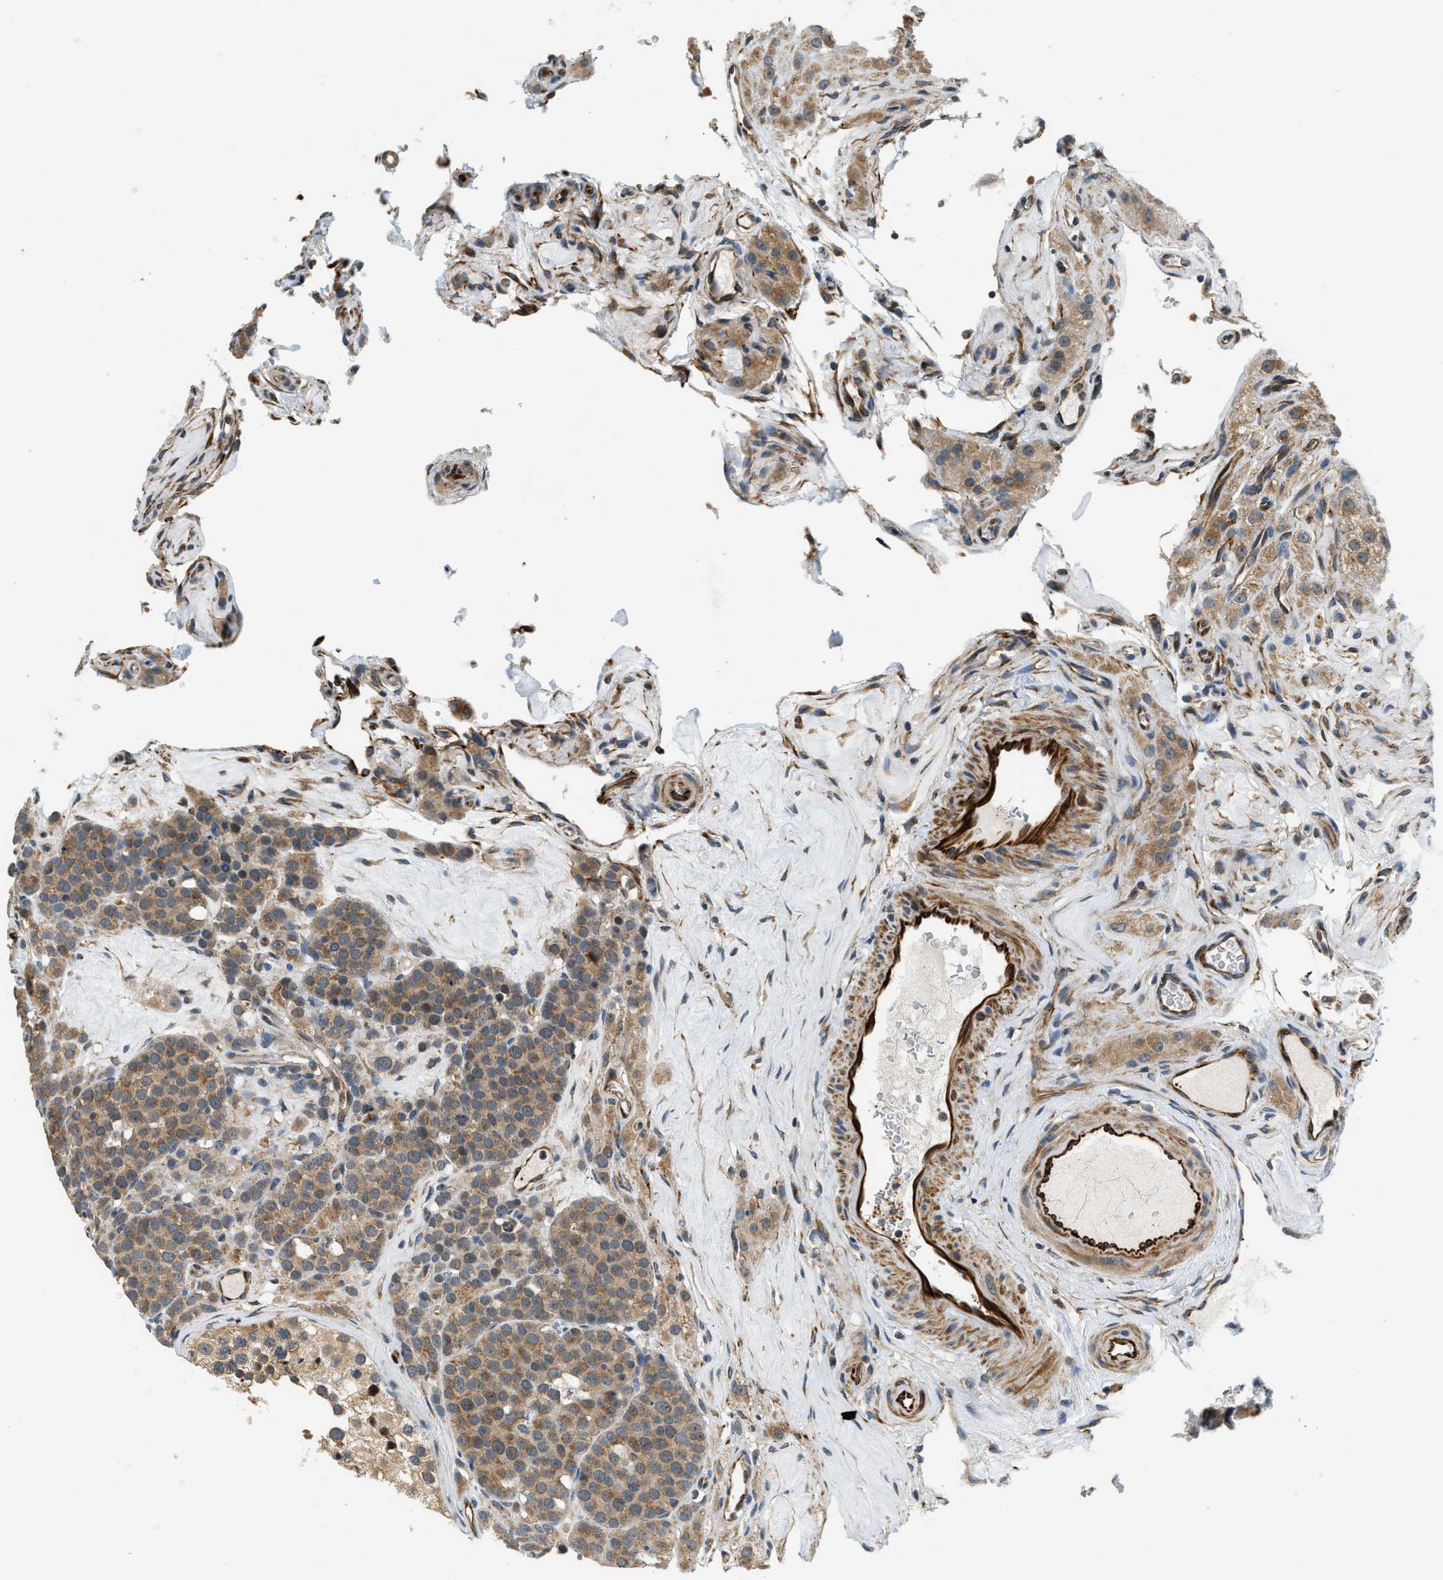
{"staining": {"intensity": "moderate", "quantity": ">75%", "location": "cytoplasmic/membranous"}, "tissue": "testis cancer", "cell_type": "Tumor cells", "image_type": "cancer", "snomed": [{"axis": "morphology", "description": "Seminoma, NOS"}, {"axis": "topography", "description": "Testis"}], "caption": "Immunohistochemical staining of human testis cancer exhibits medium levels of moderate cytoplasmic/membranous staining in about >75% of tumor cells.", "gene": "ALOX12", "patient": {"sex": "male", "age": 71}}